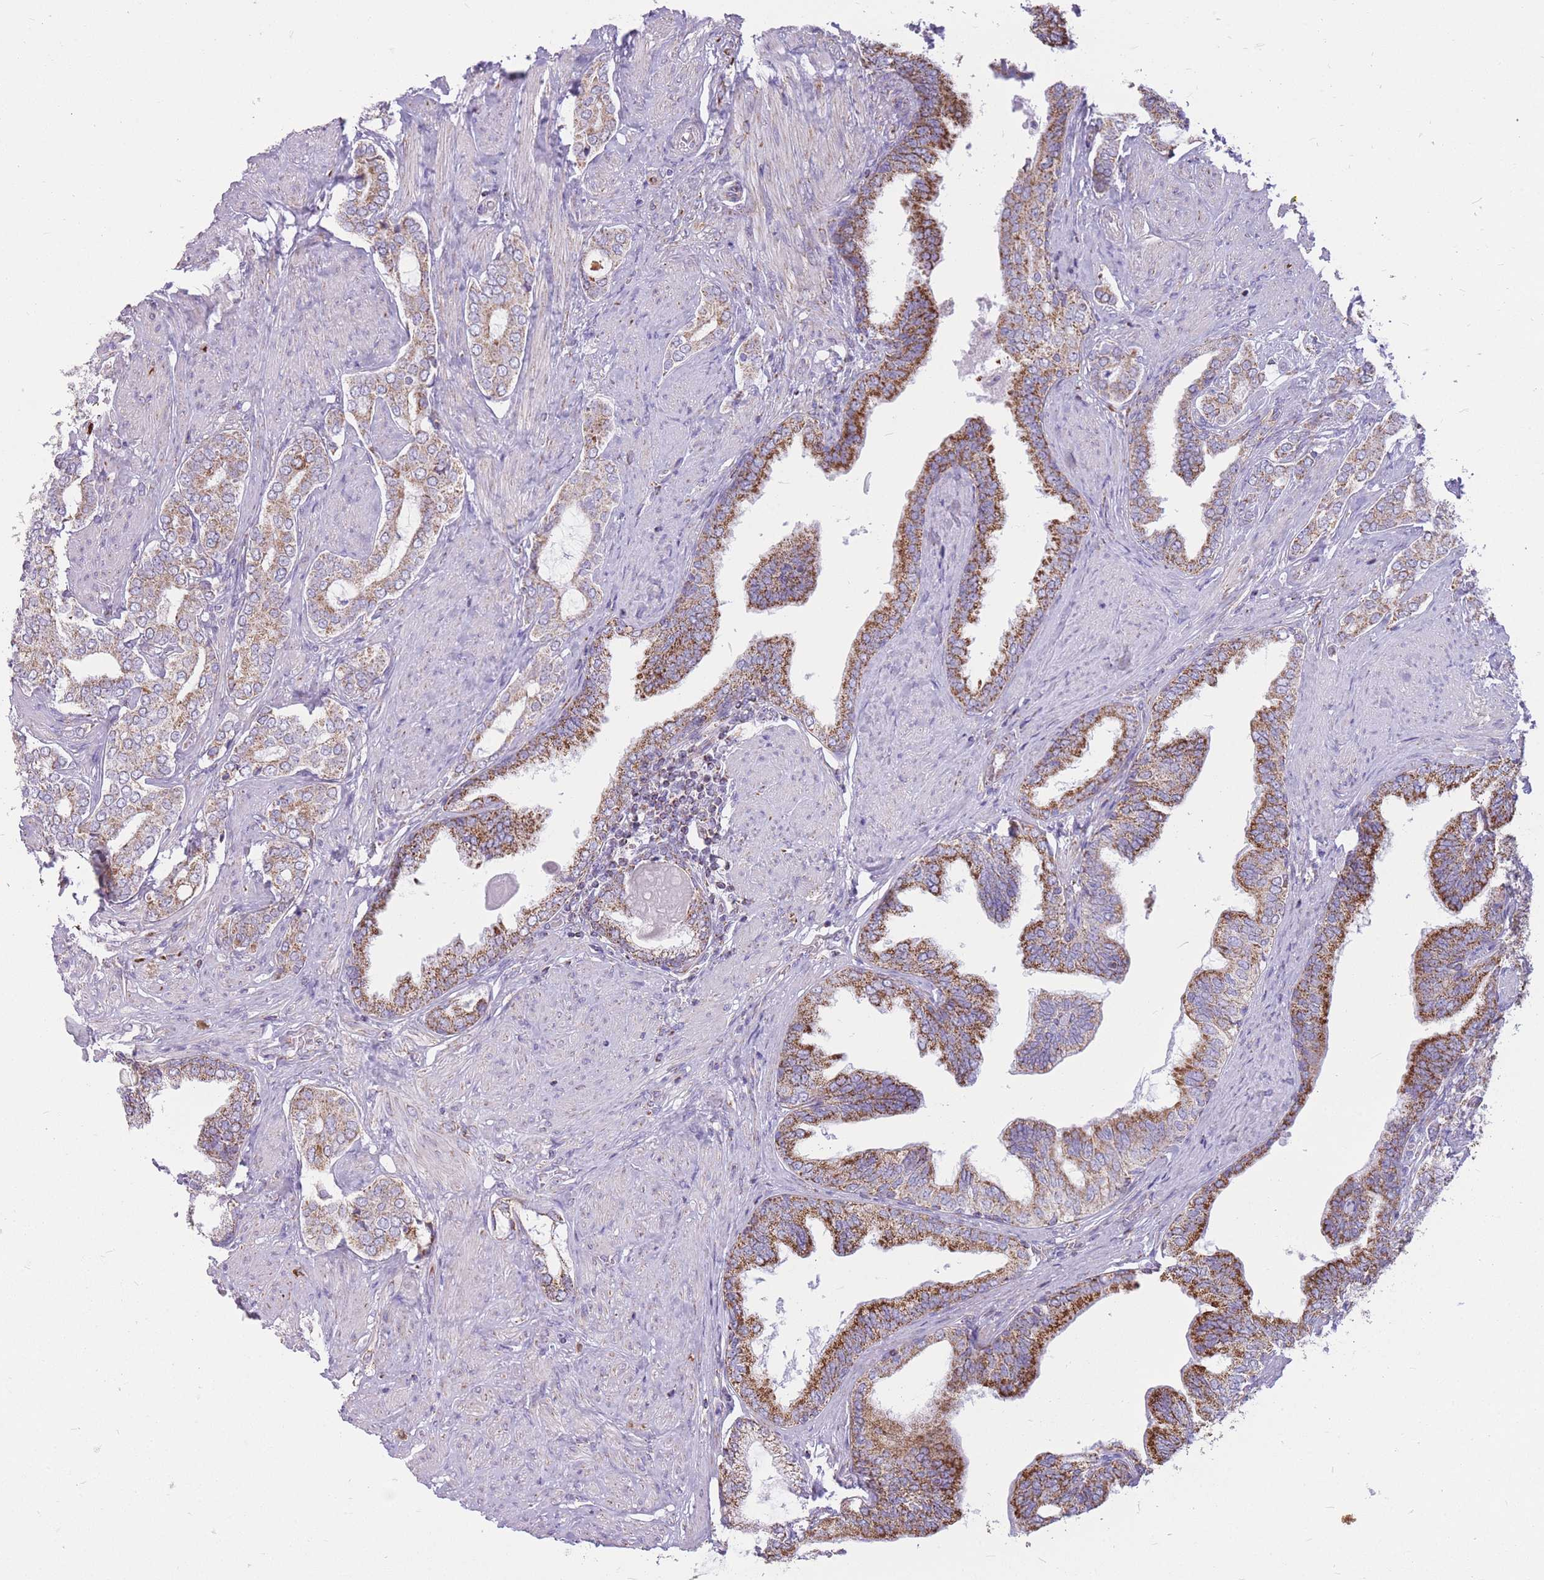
{"staining": {"intensity": "moderate", "quantity": "25%-75%", "location": "cytoplasmic/membranous"}, "tissue": "prostate cancer", "cell_type": "Tumor cells", "image_type": "cancer", "snomed": [{"axis": "morphology", "description": "Adenocarcinoma, High grade"}, {"axis": "topography", "description": "Prostate"}], "caption": "Immunohistochemical staining of human prostate cancer reveals medium levels of moderate cytoplasmic/membranous protein expression in about 25%-75% of tumor cells.", "gene": "PCSK1", "patient": {"sex": "male", "age": 71}}